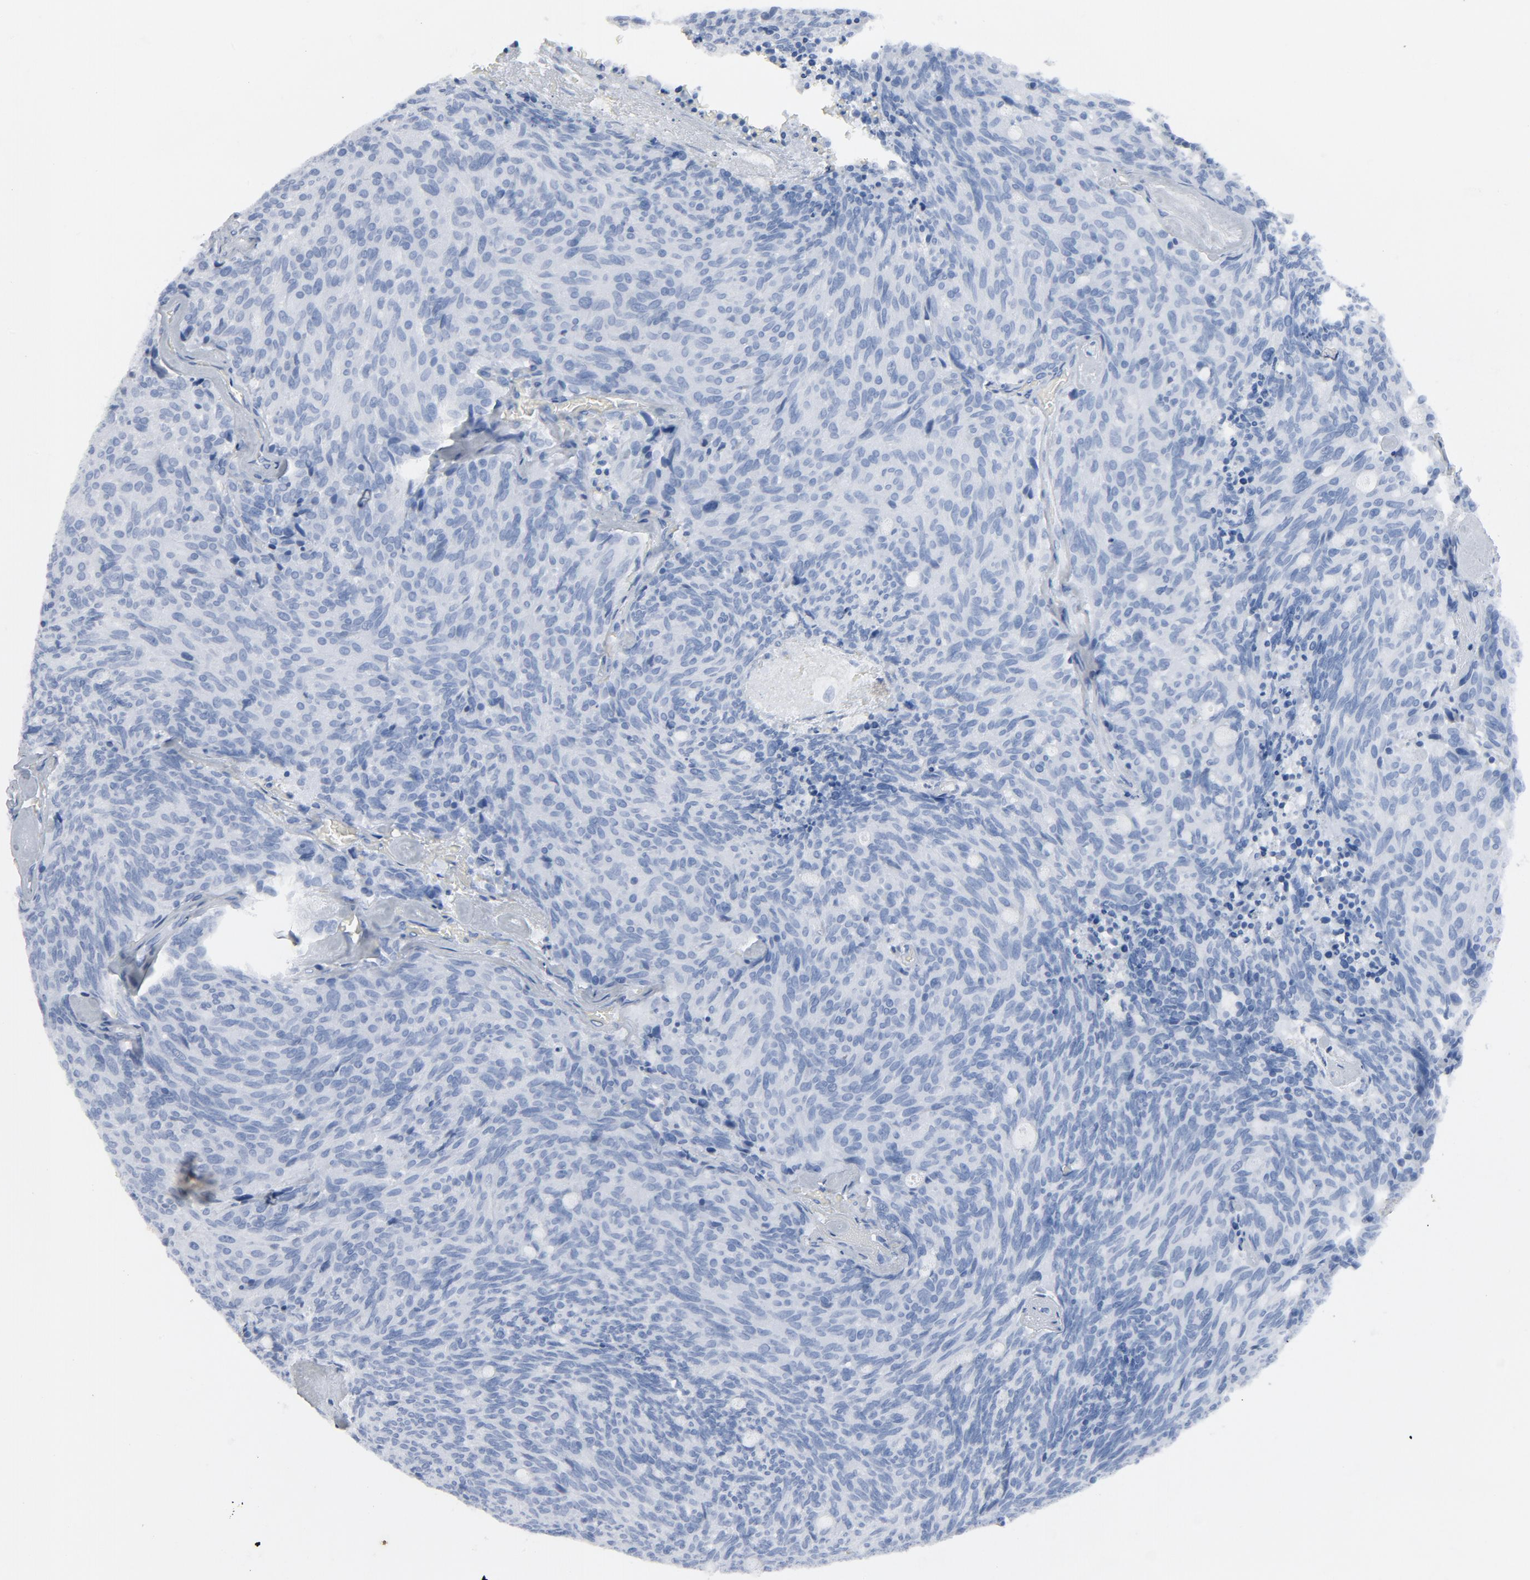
{"staining": {"intensity": "negative", "quantity": "none", "location": "none"}, "tissue": "carcinoid", "cell_type": "Tumor cells", "image_type": "cancer", "snomed": [{"axis": "morphology", "description": "Carcinoid, malignant, NOS"}, {"axis": "topography", "description": "Pancreas"}], "caption": "Malignant carcinoid stained for a protein using immunohistochemistry displays no staining tumor cells.", "gene": "C14orf119", "patient": {"sex": "female", "age": 54}}